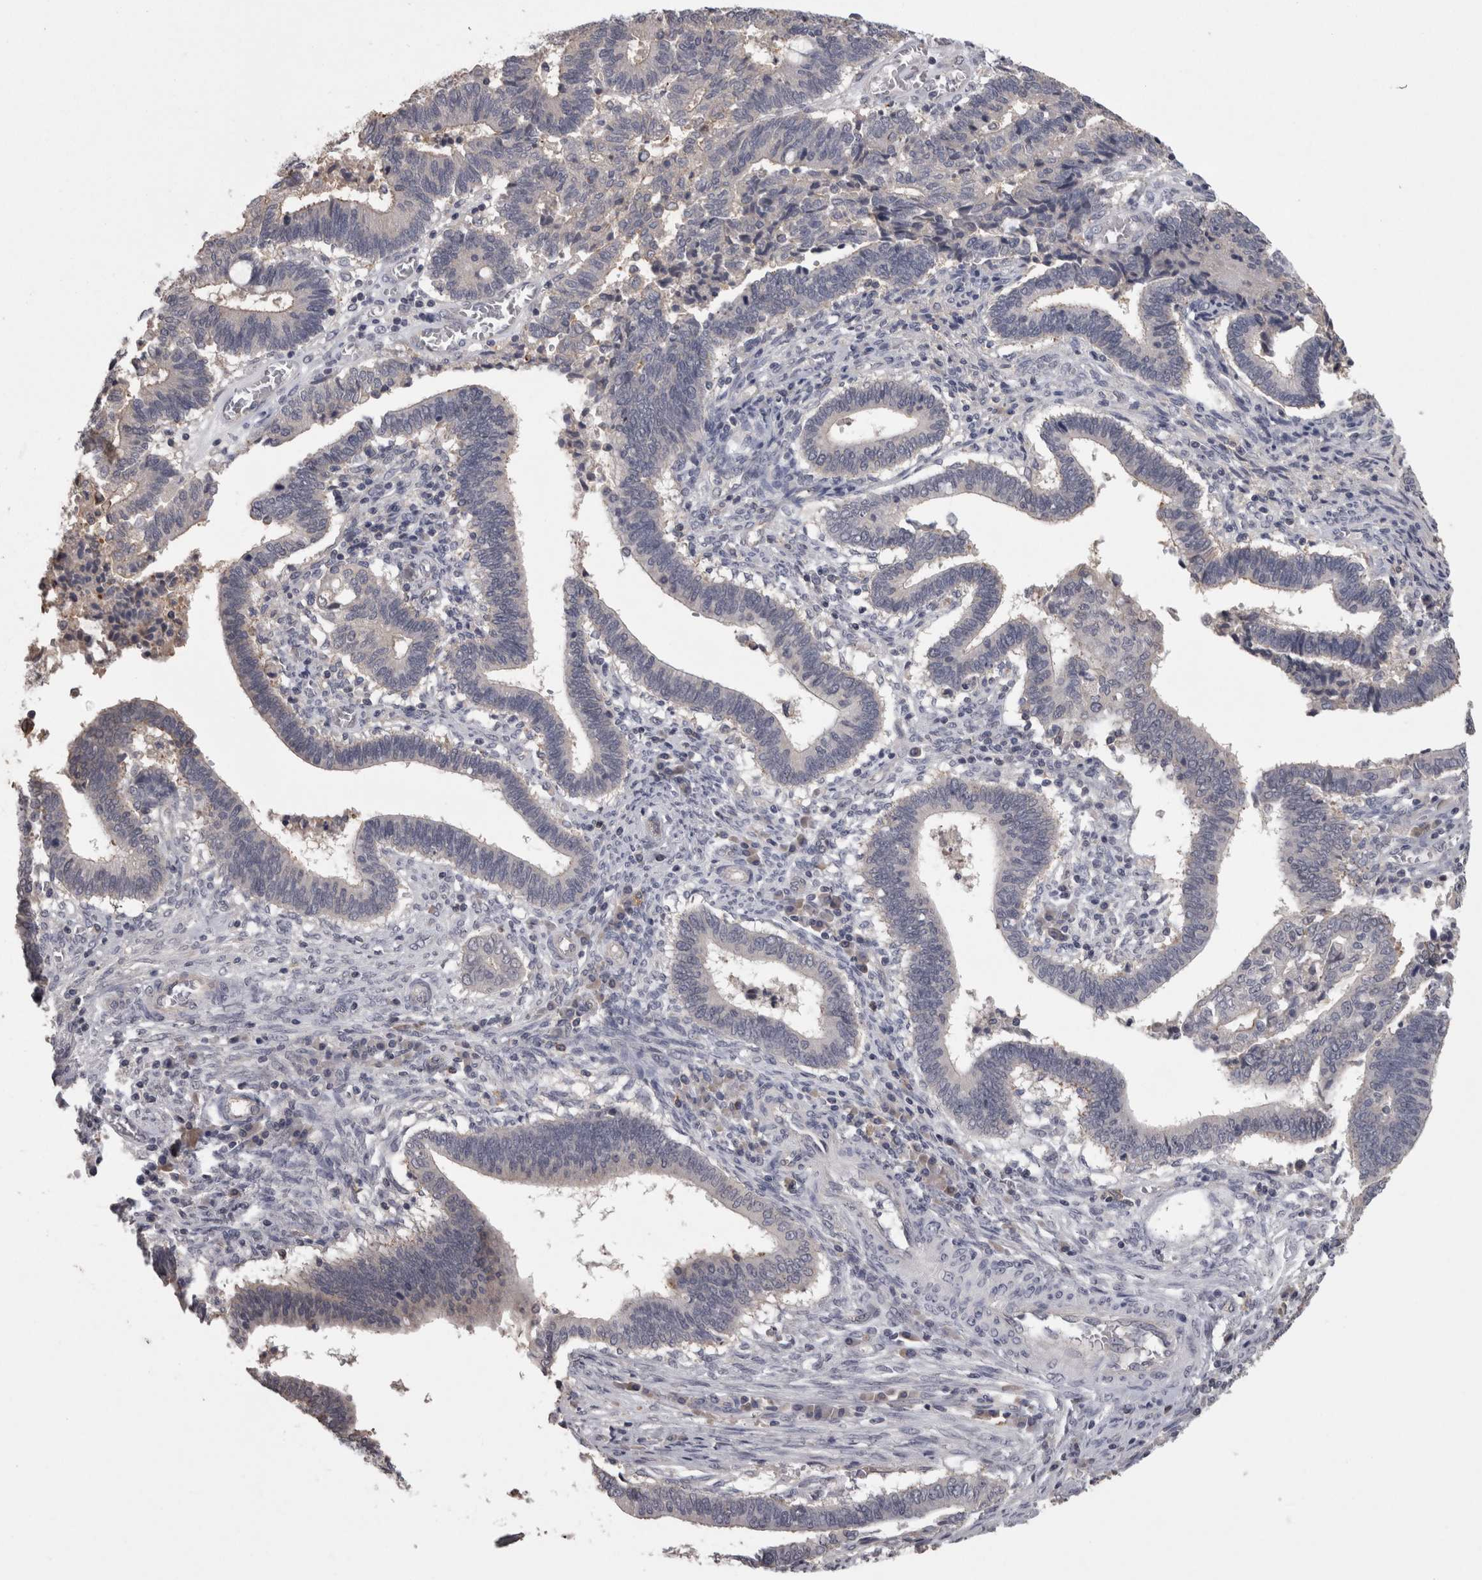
{"staining": {"intensity": "negative", "quantity": "none", "location": "none"}, "tissue": "cervical cancer", "cell_type": "Tumor cells", "image_type": "cancer", "snomed": [{"axis": "morphology", "description": "Adenocarcinoma, NOS"}, {"axis": "topography", "description": "Cervix"}], "caption": "Adenocarcinoma (cervical) stained for a protein using IHC reveals no expression tumor cells.", "gene": "PON3", "patient": {"sex": "female", "age": 44}}